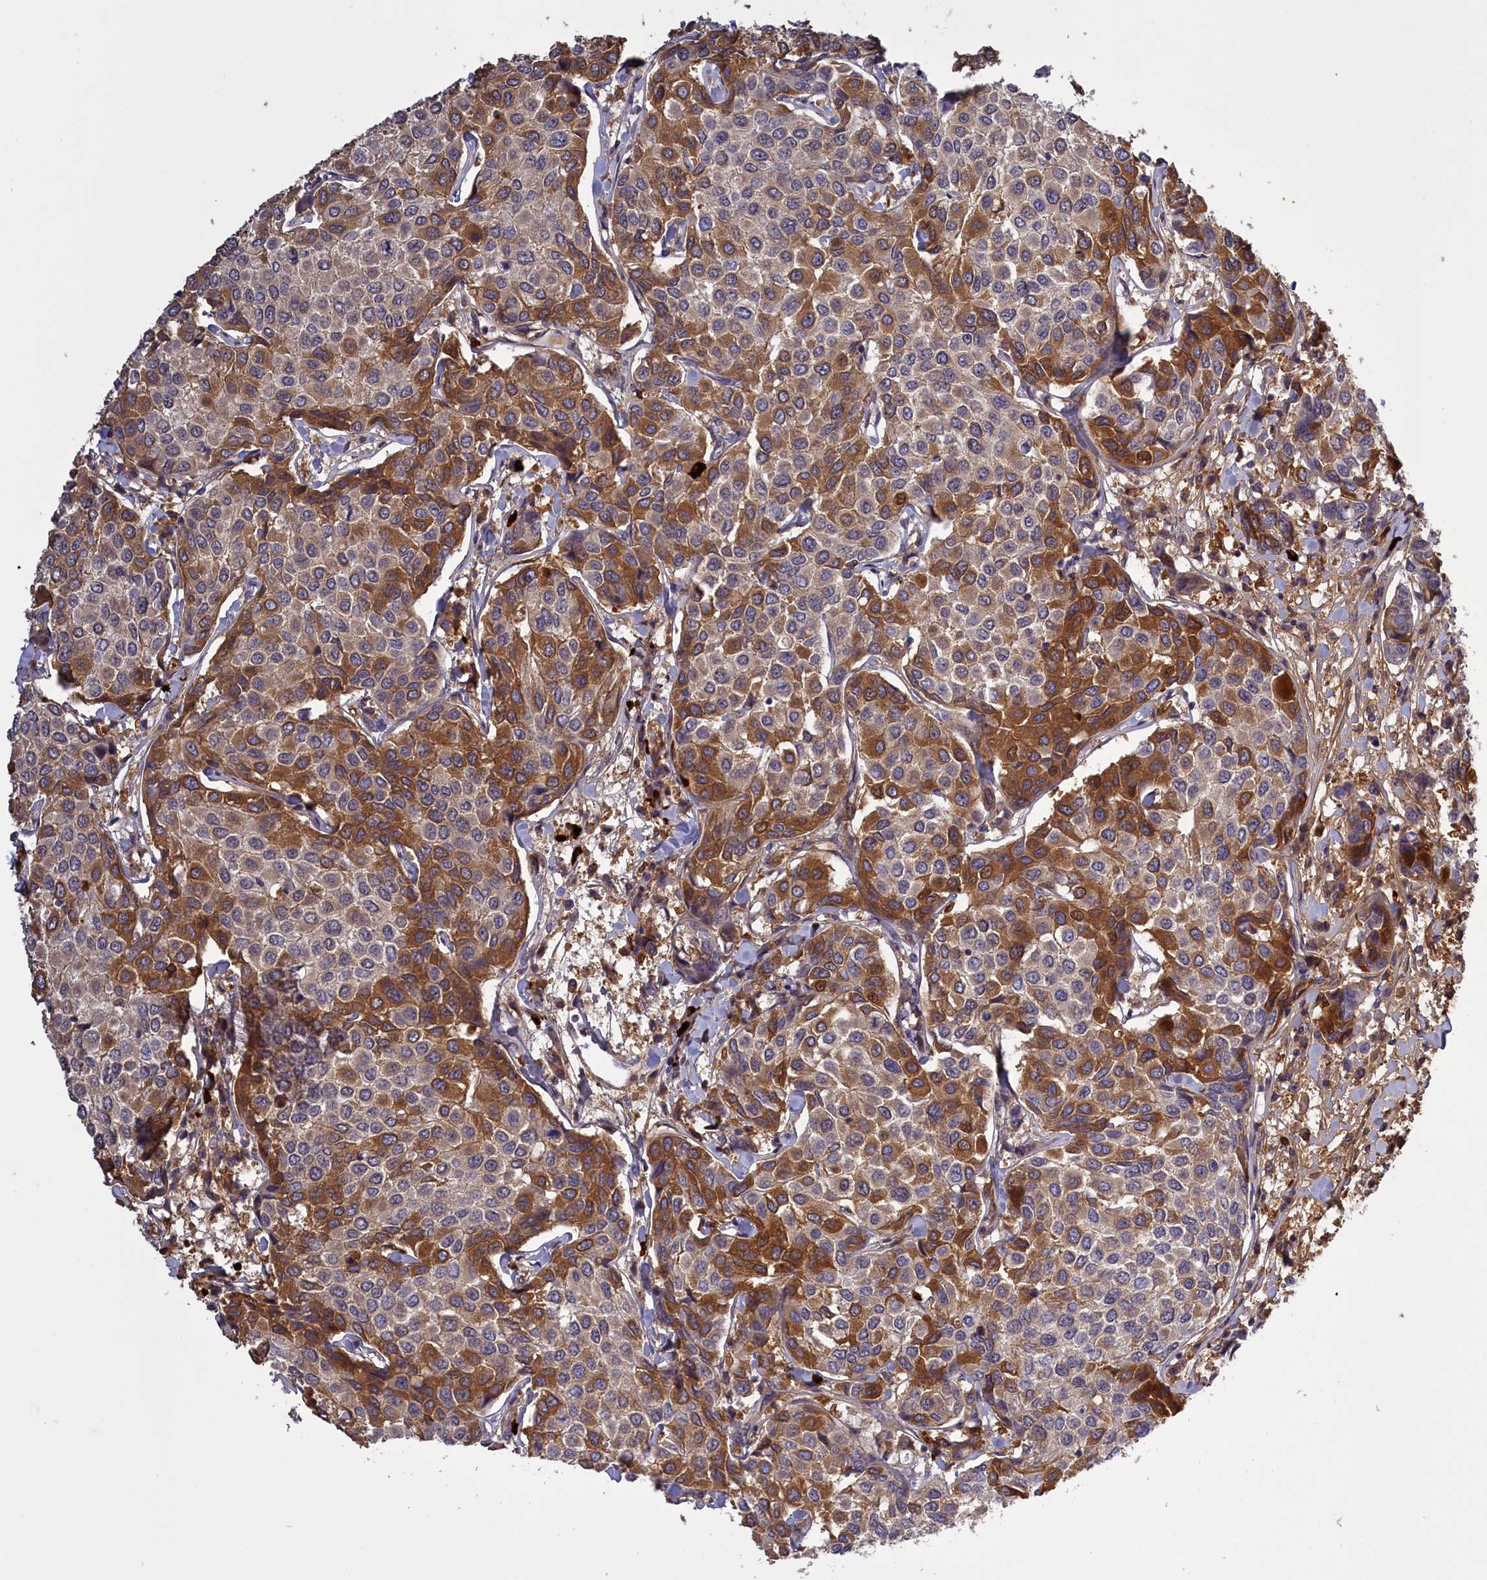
{"staining": {"intensity": "strong", "quantity": "<25%", "location": "cytoplasmic/membranous"}, "tissue": "breast cancer", "cell_type": "Tumor cells", "image_type": "cancer", "snomed": [{"axis": "morphology", "description": "Duct carcinoma"}, {"axis": "topography", "description": "Breast"}], "caption": "Breast cancer (invasive ductal carcinoma) stained with IHC displays strong cytoplasmic/membranous expression in approximately <25% of tumor cells.", "gene": "RRAD", "patient": {"sex": "female", "age": 55}}